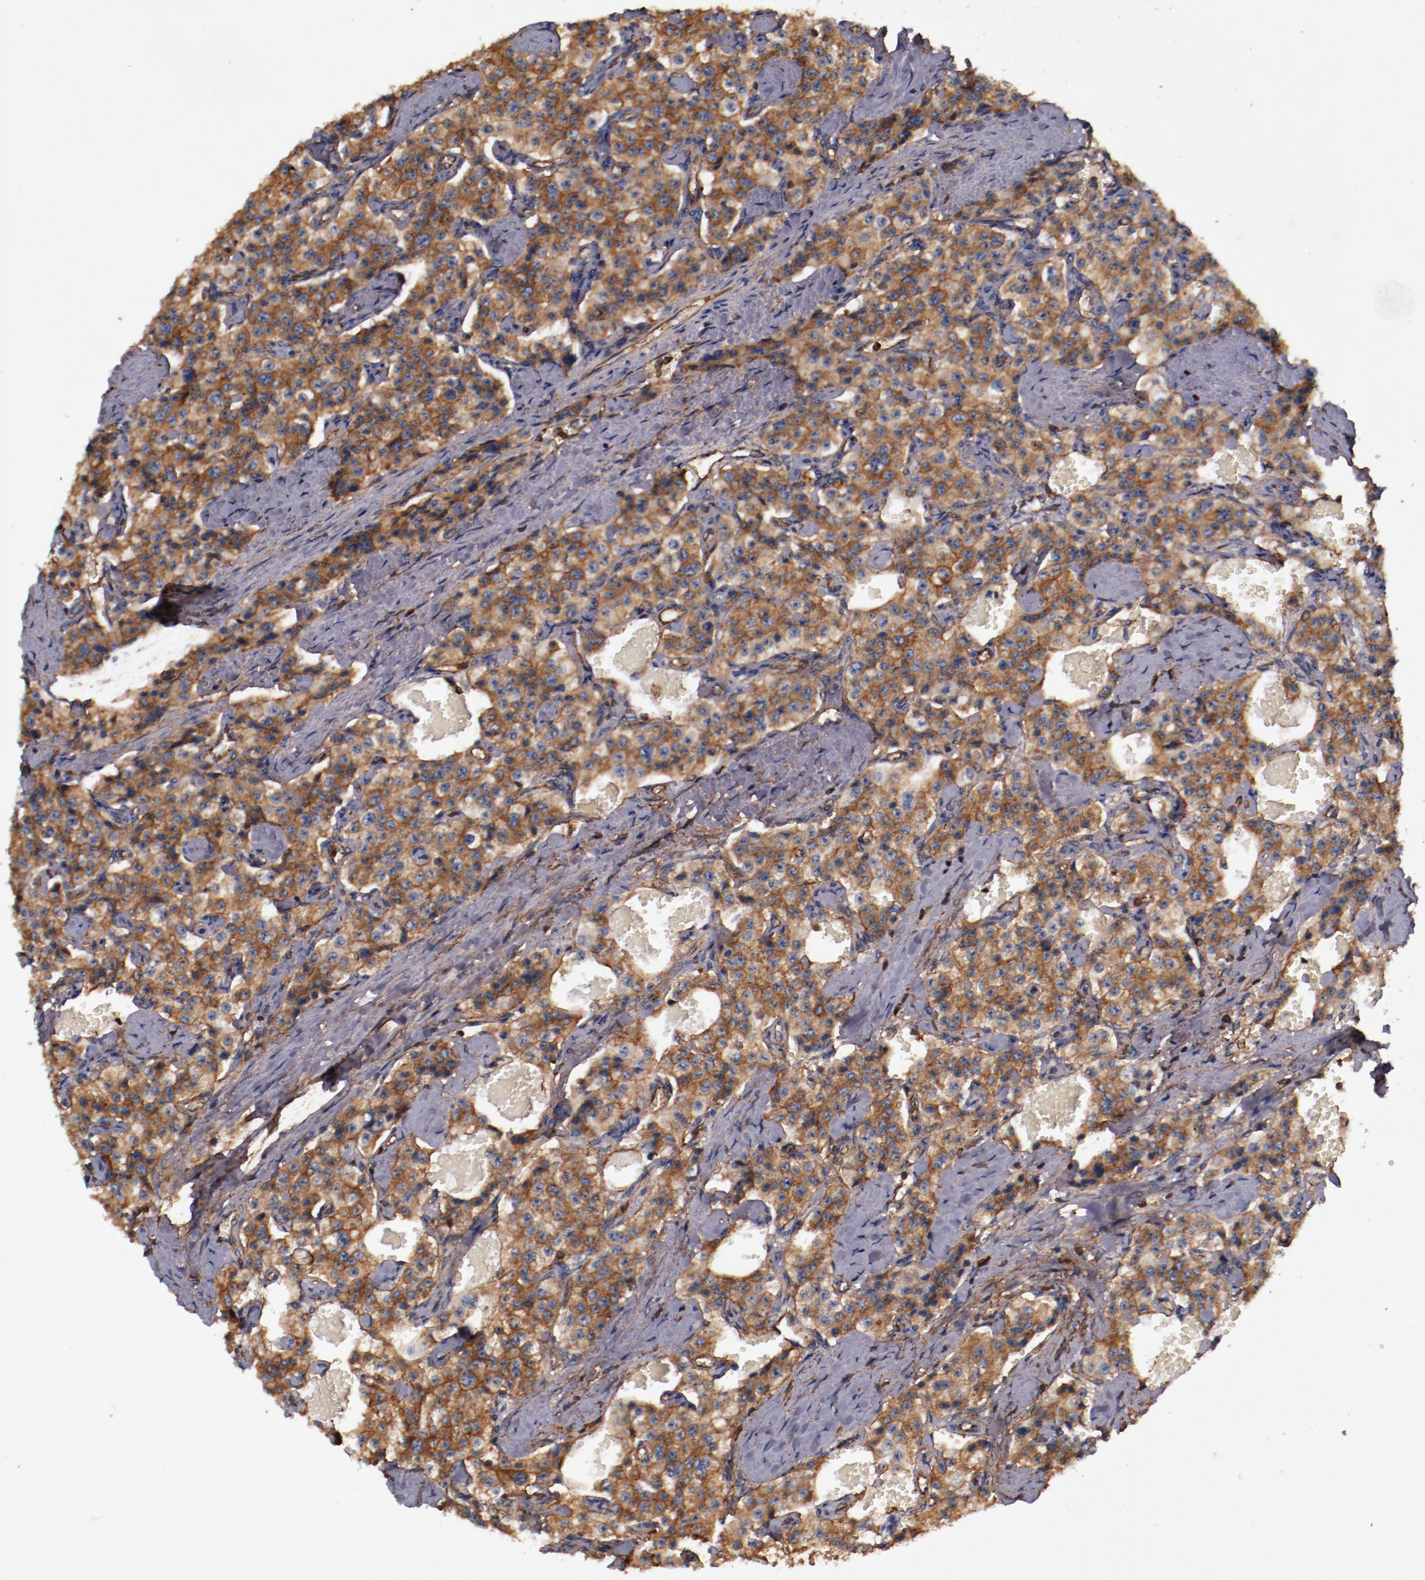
{"staining": {"intensity": "strong", "quantity": ">75%", "location": "cytoplasmic/membranous"}, "tissue": "carcinoid", "cell_type": "Tumor cells", "image_type": "cancer", "snomed": [{"axis": "morphology", "description": "Carcinoid, malignant, NOS"}, {"axis": "topography", "description": "Small intestine"}], "caption": "Malignant carcinoid stained for a protein (brown) demonstrates strong cytoplasmic/membranous positive positivity in approximately >75% of tumor cells.", "gene": "TMOD3", "patient": {"sex": "male", "age": 52}}